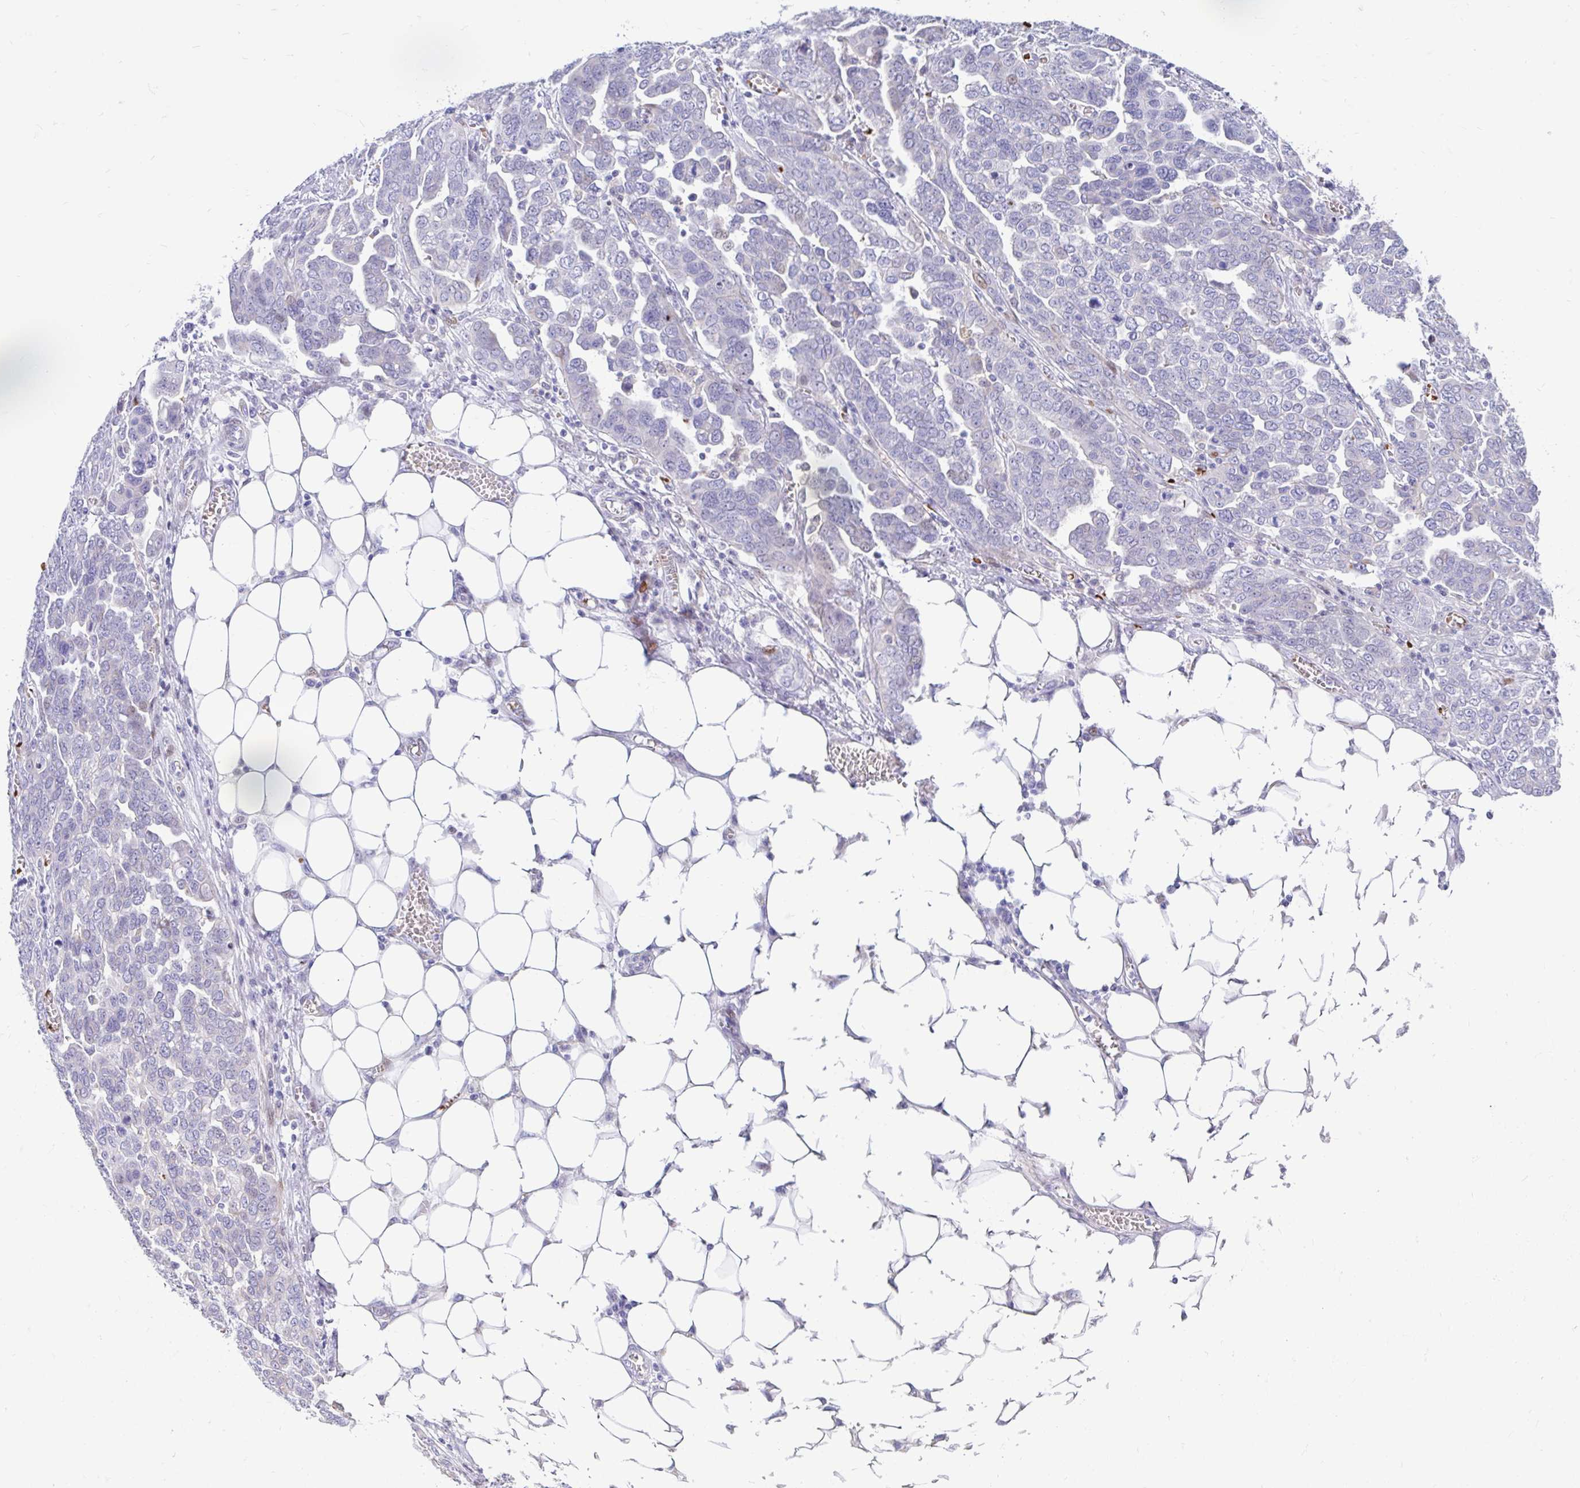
{"staining": {"intensity": "negative", "quantity": "none", "location": "none"}, "tissue": "ovarian cancer", "cell_type": "Tumor cells", "image_type": "cancer", "snomed": [{"axis": "morphology", "description": "Cystadenocarcinoma, serous, NOS"}, {"axis": "topography", "description": "Ovary"}], "caption": "Immunohistochemistry (IHC) micrograph of ovarian cancer (serous cystadenocarcinoma) stained for a protein (brown), which demonstrates no expression in tumor cells.", "gene": "NHLH2", "patient": {"sex": "female", "age": 59}}